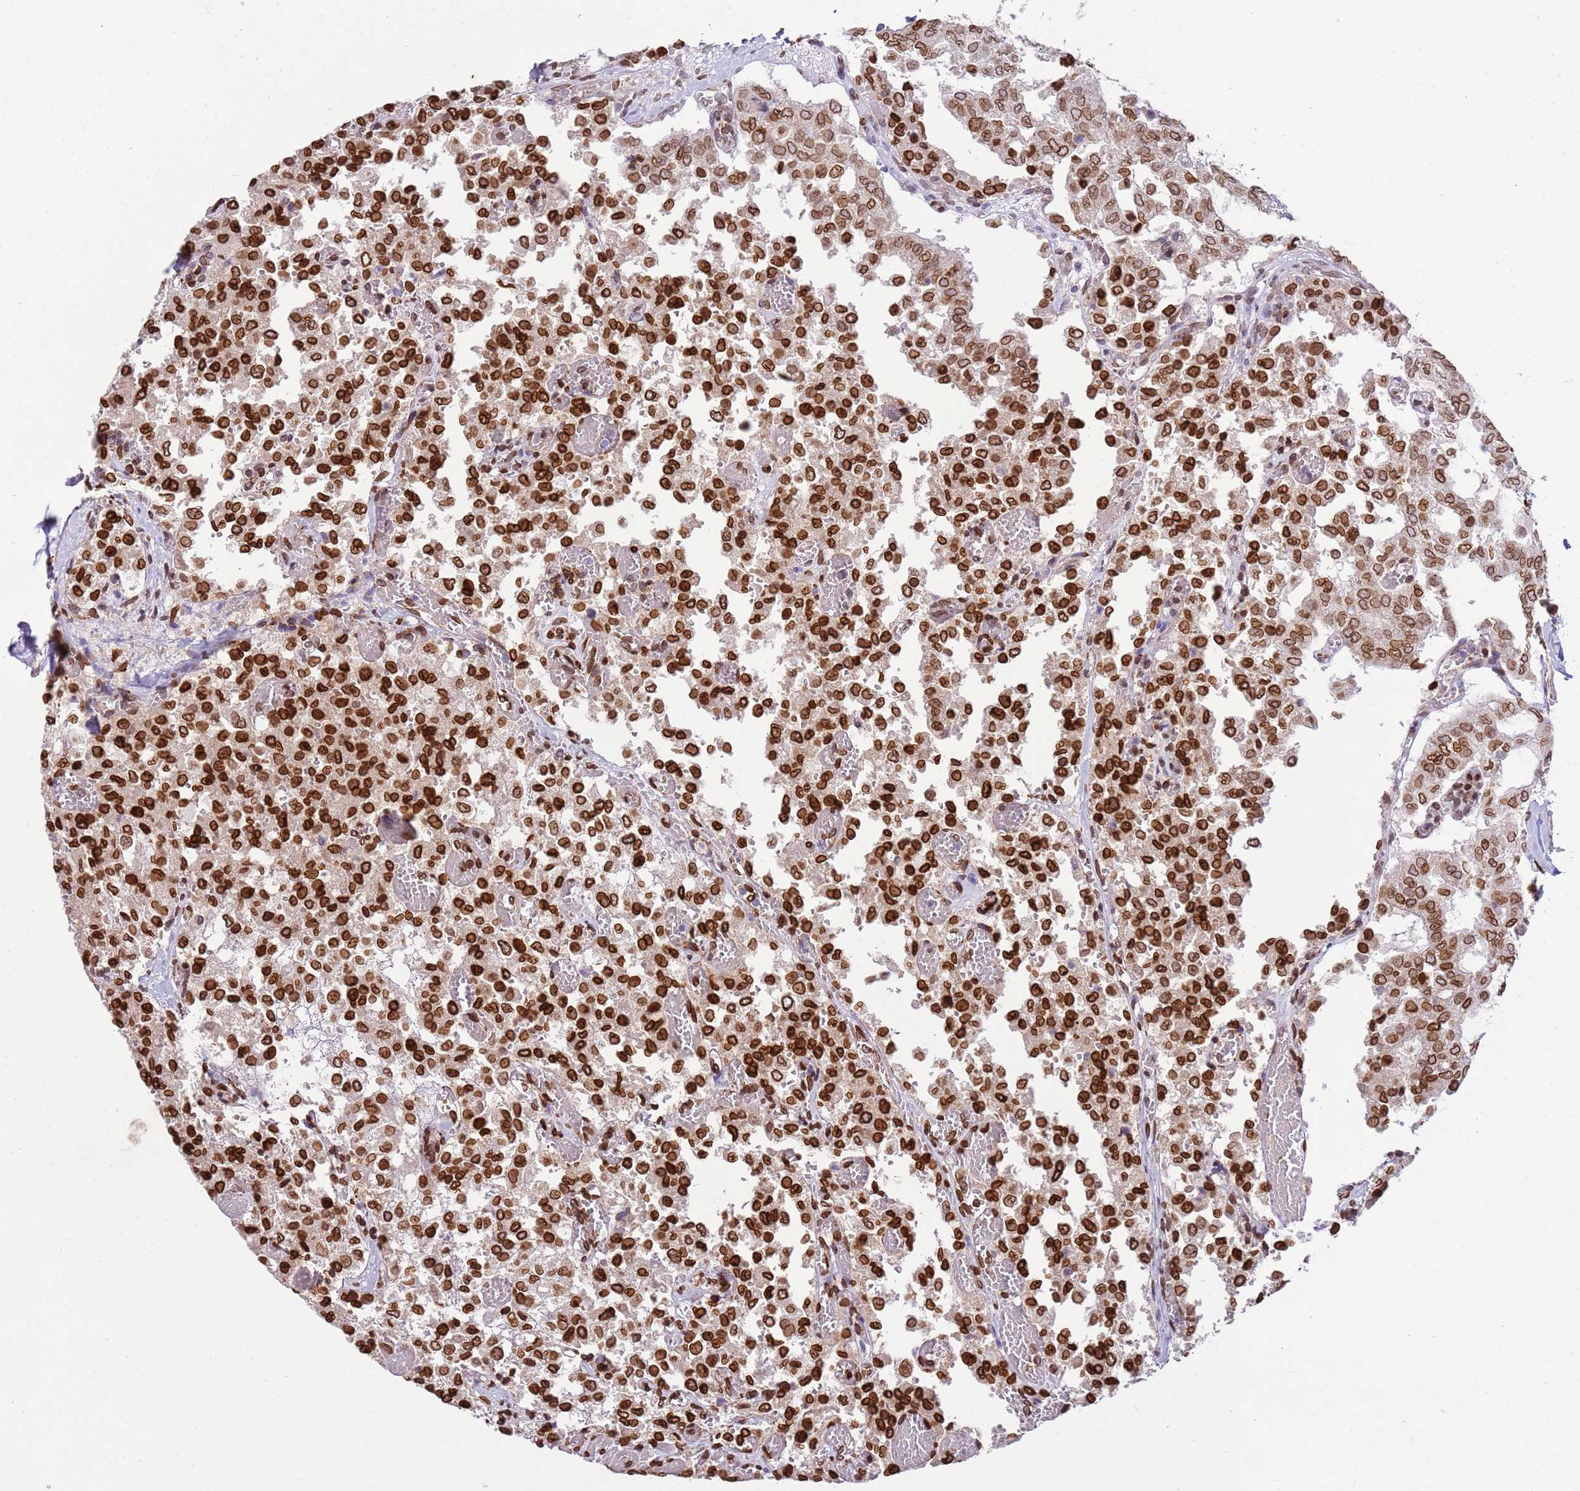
{"staining": {"intensity": "strong", "quantity": ">75%", "location": "cytoplasmic/membranous,nuclear"}, "tissue": "thyroid cancer", "cell_type": "Tumor cells", "image_type": "cancer", "snomed": [{"axis": "morphology", "description": "Follicular adenoma carcinoma, NOS"}, {"axis": "topography", "description": "Thyroid gland"}], "caption": "Thyroid follicular adenoma carcinoma stained with a protein marker shows strong staining in tumor cells.", "gene": "TMEM47", "patient": {"sex": "male", "age": 75}}